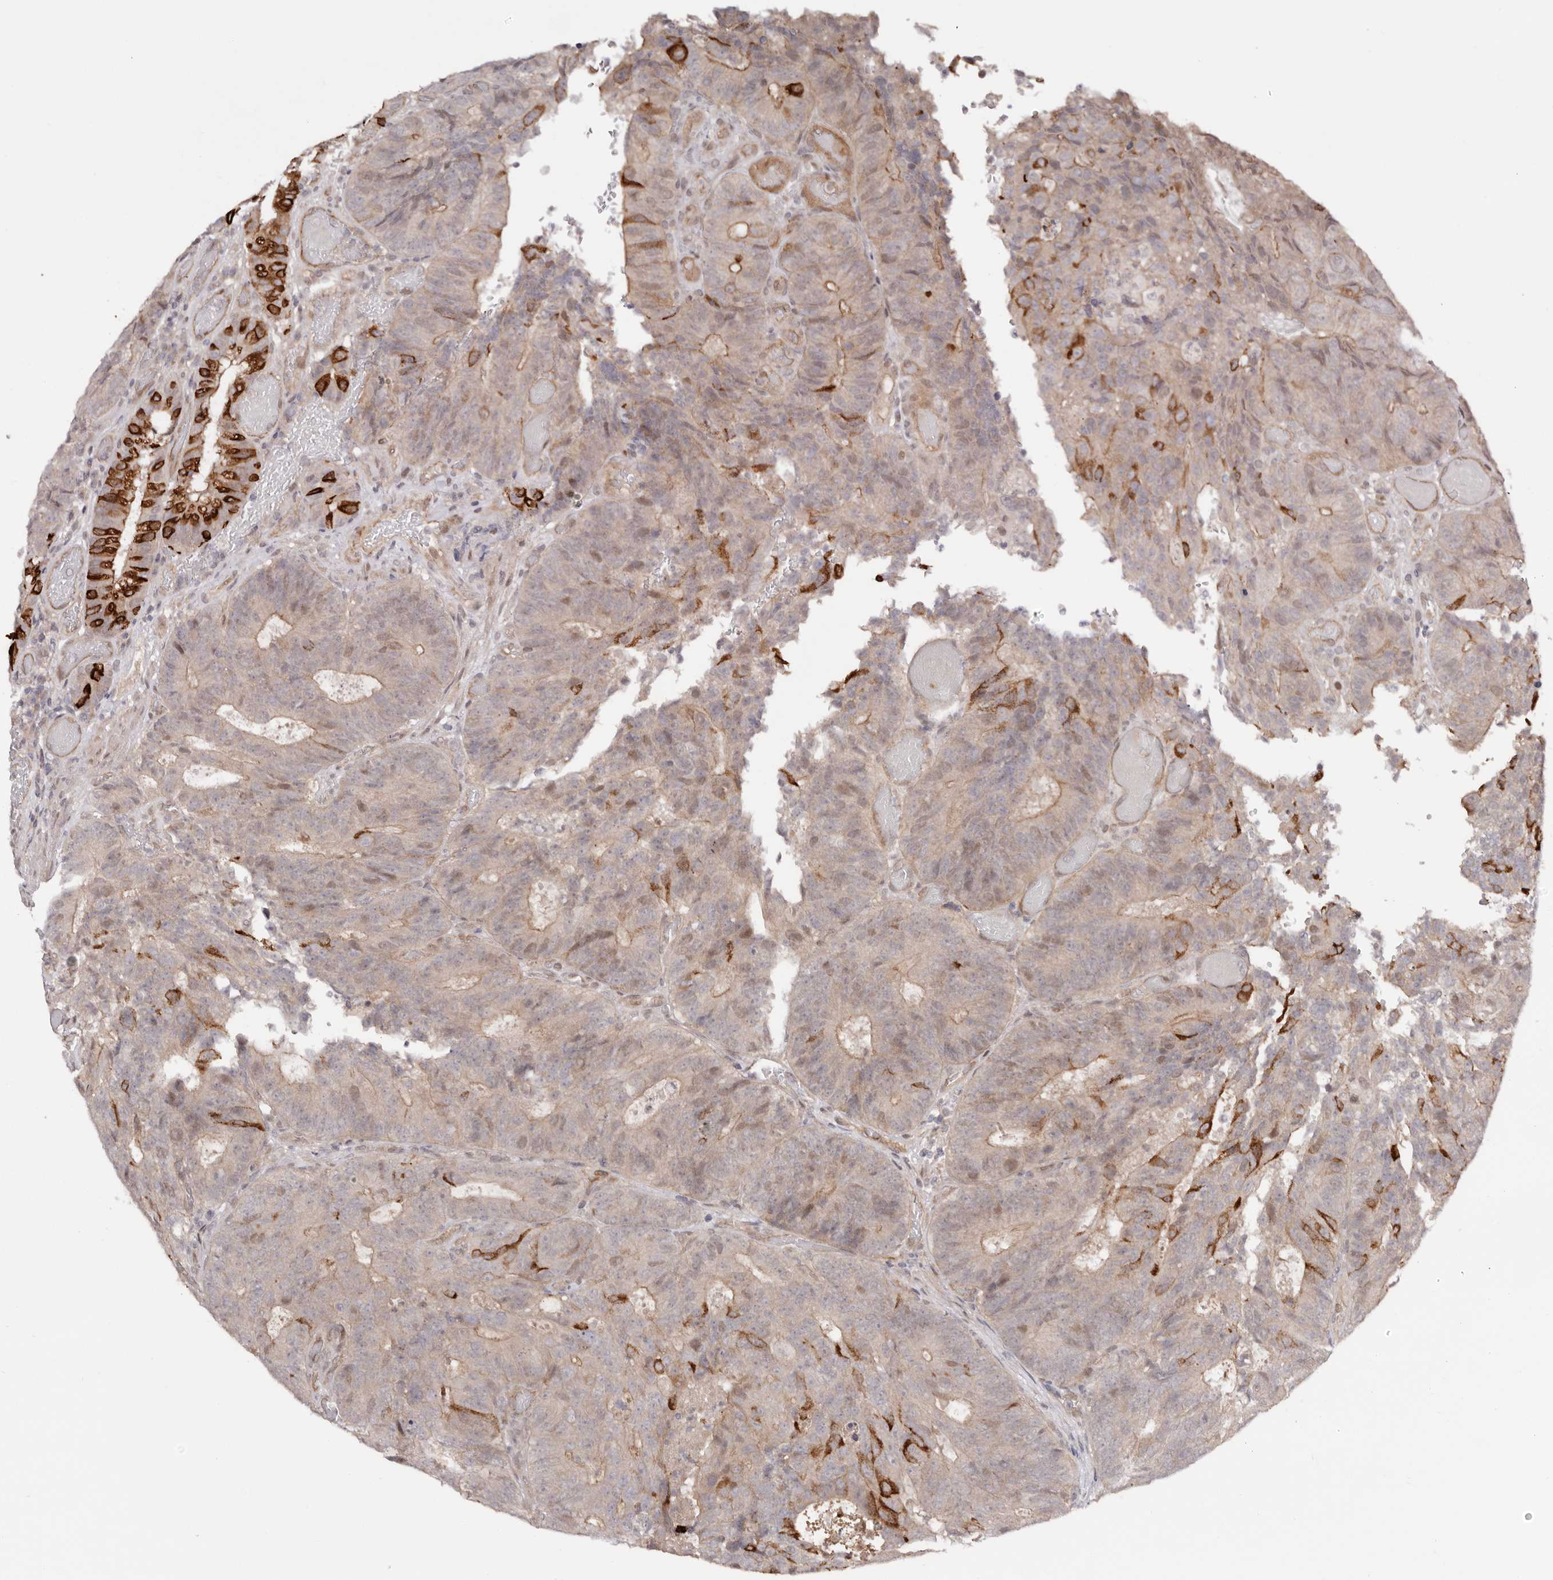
{"staining": {"intensity": "strong", "quantity": "<25%", "location": "cytoplasmic/membranous"}, "tissue": "colorectal cancer", "cell_type": "Tumor cells", "image_type": "cancer", "snomed": [{"axis": "morphology", "description": "Adenocarcinoma, NOS"}, {"axis": "topography", "description": "Colon"}], "caption": "Colorectal cancer tissue demonstrates strong cytoplasmic/membranous staining in approximately <25% of tumor cells, visualized by immunohistochemistry.", "gene": "EGR3", "patient": {"sex": "male", "age": 87}}